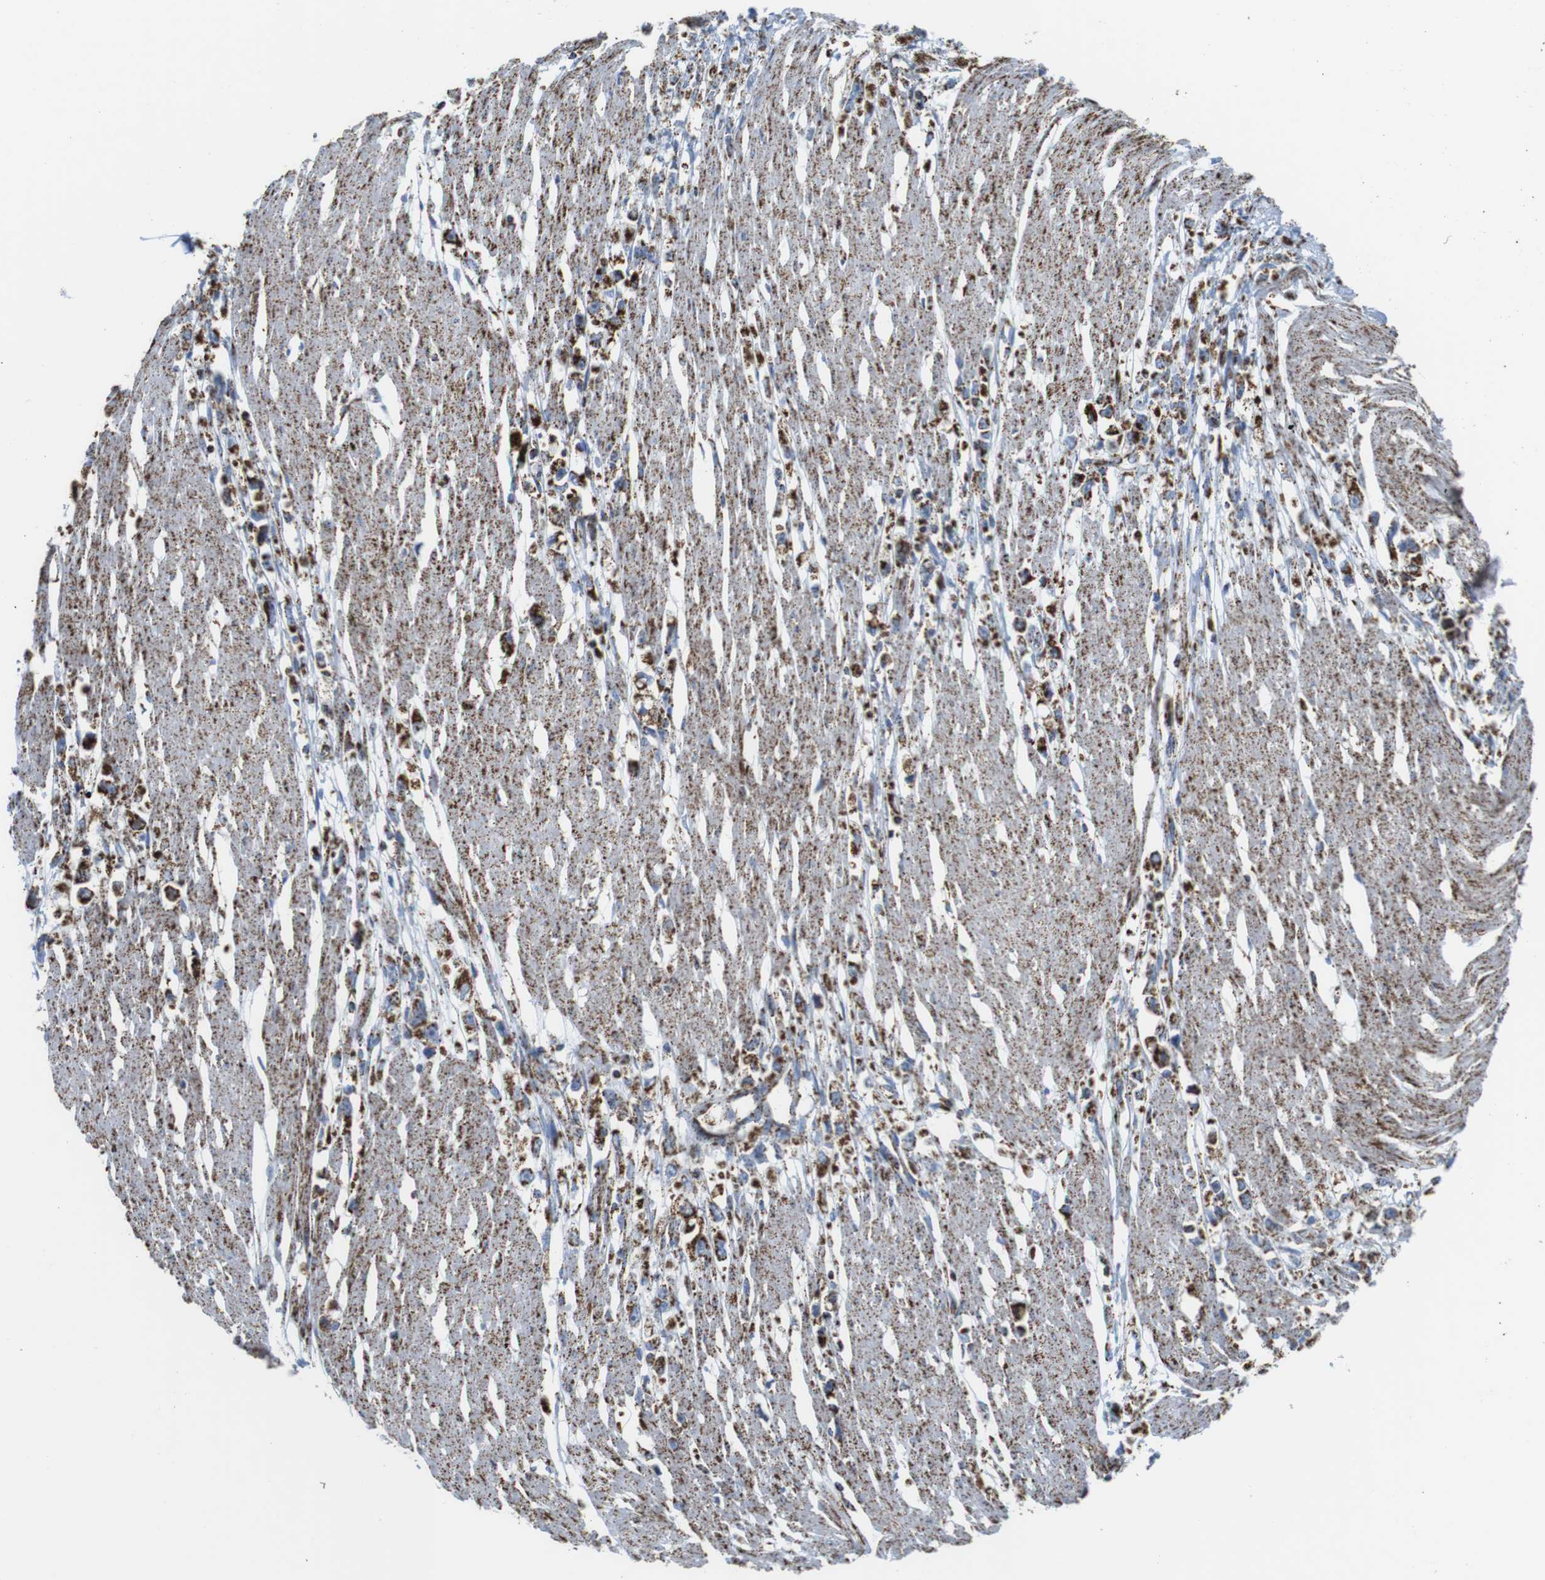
{"staining": {"intensity": "strong", "quantity": ">75%", "location": "cytoplasmic/membranous"}, "tissue": "stomach cancer", "cell_type": "Tumor cells", "image_type": "cancer", "snomed": [{"axis": "morphology", "description": "Adenocarcinoma, NOS"}, {"axis": "topography", "description": "Stomach"}], "caption": "Immunohistochemical staining of human adenocarcinoma (stomach) demonstrates high levels of strong cytoplasmic/membranous staining in about >75% of tumor cells.", "gene": "ATP5PO", "patient": {"sex": "female", "age": 59}}